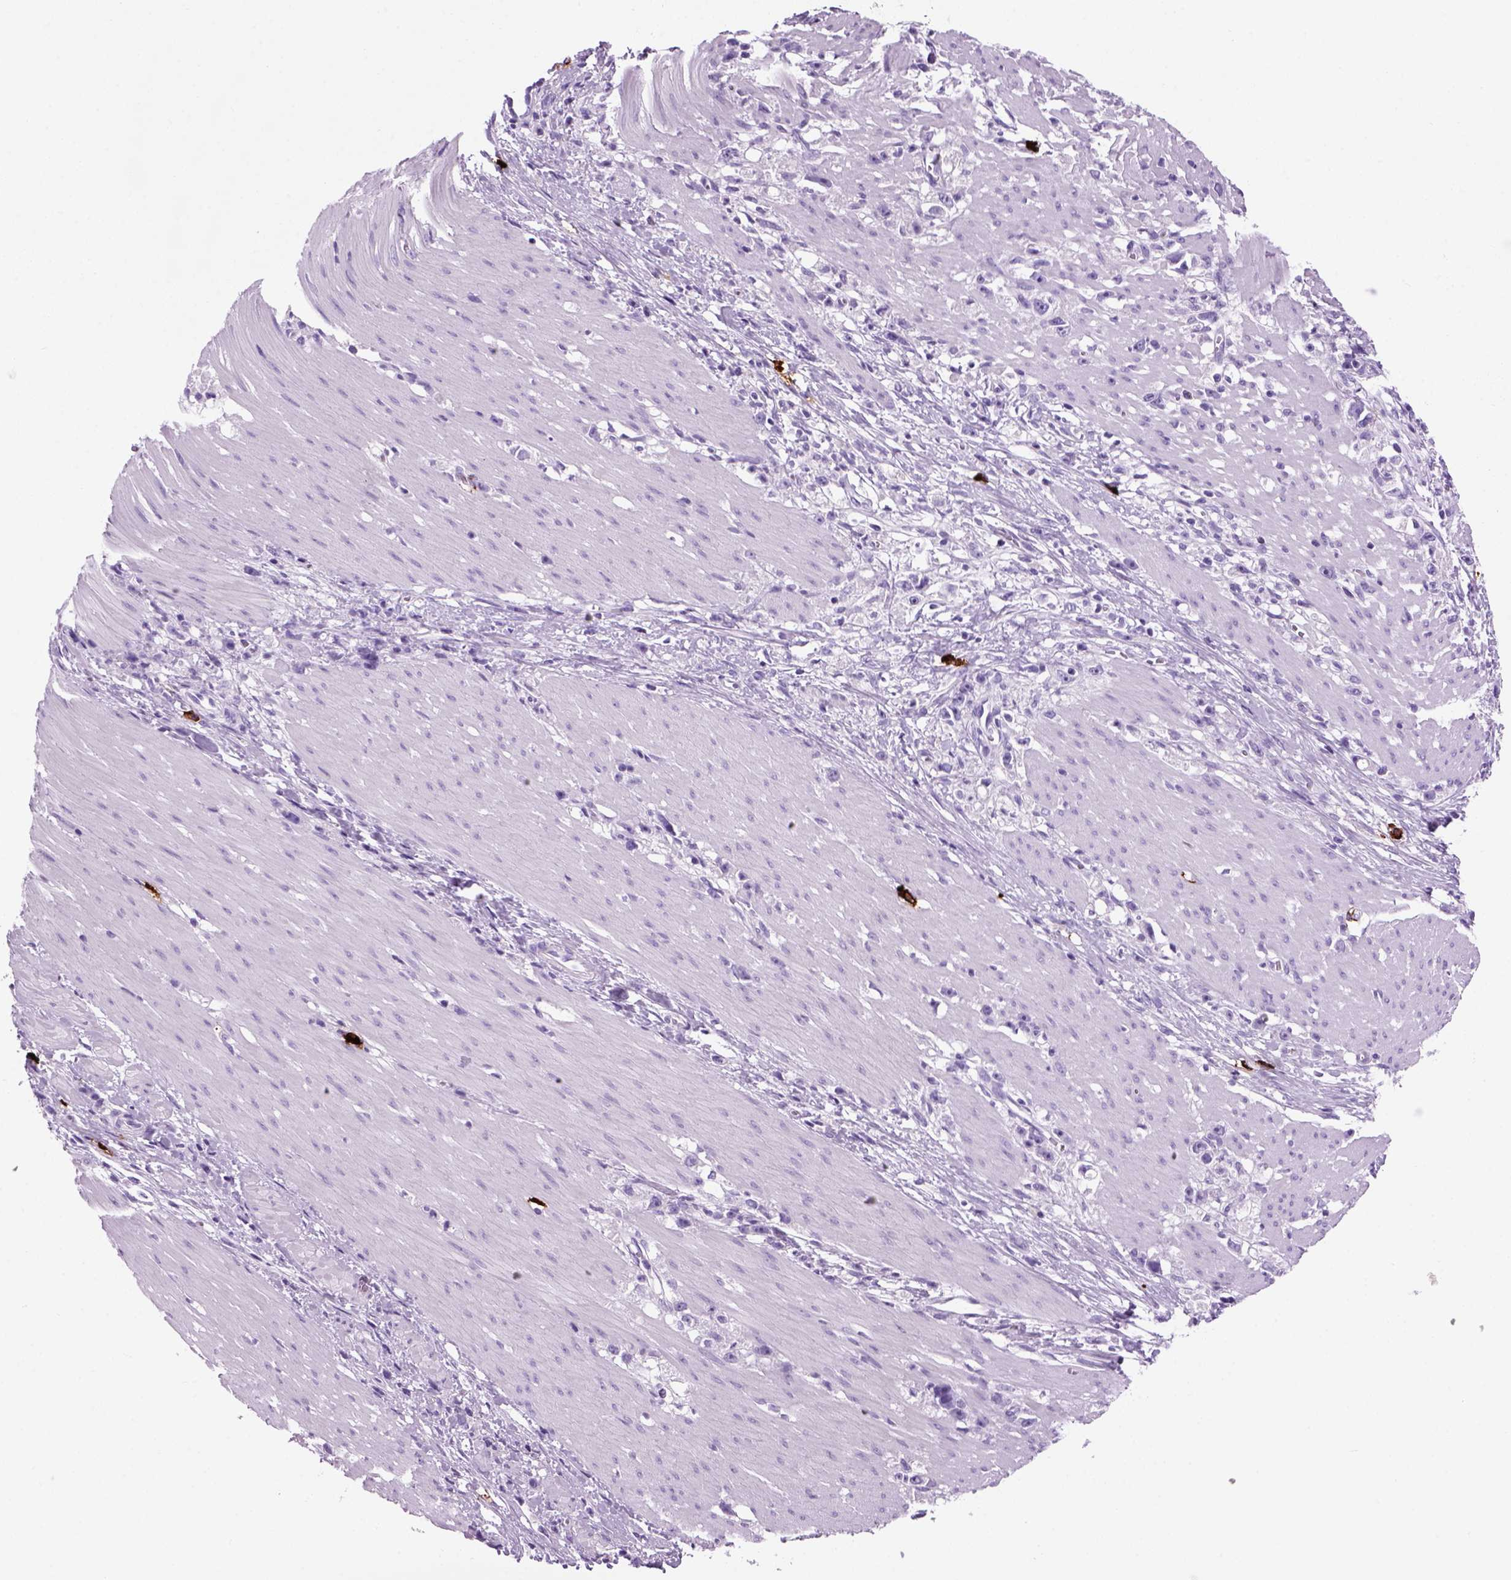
{"staining": {"intensity": "negative", "quantity": "none", "location": "none"}, "tissue": "stomach cancer", "cell_type": "Tumor cells", "image_type": "cancer", "snomed": [{"axis": "morphology", "description": "Adenocarcinoma, NOS"}, {"axis": "topography", "description": "Stomach"}], "caption": "Immunohistochemical staining of stomach adenocarcinoma displays no significant staining in tumor cells.", "gene": "MZB1", "patient": {"sex": "female", "age": 59}}